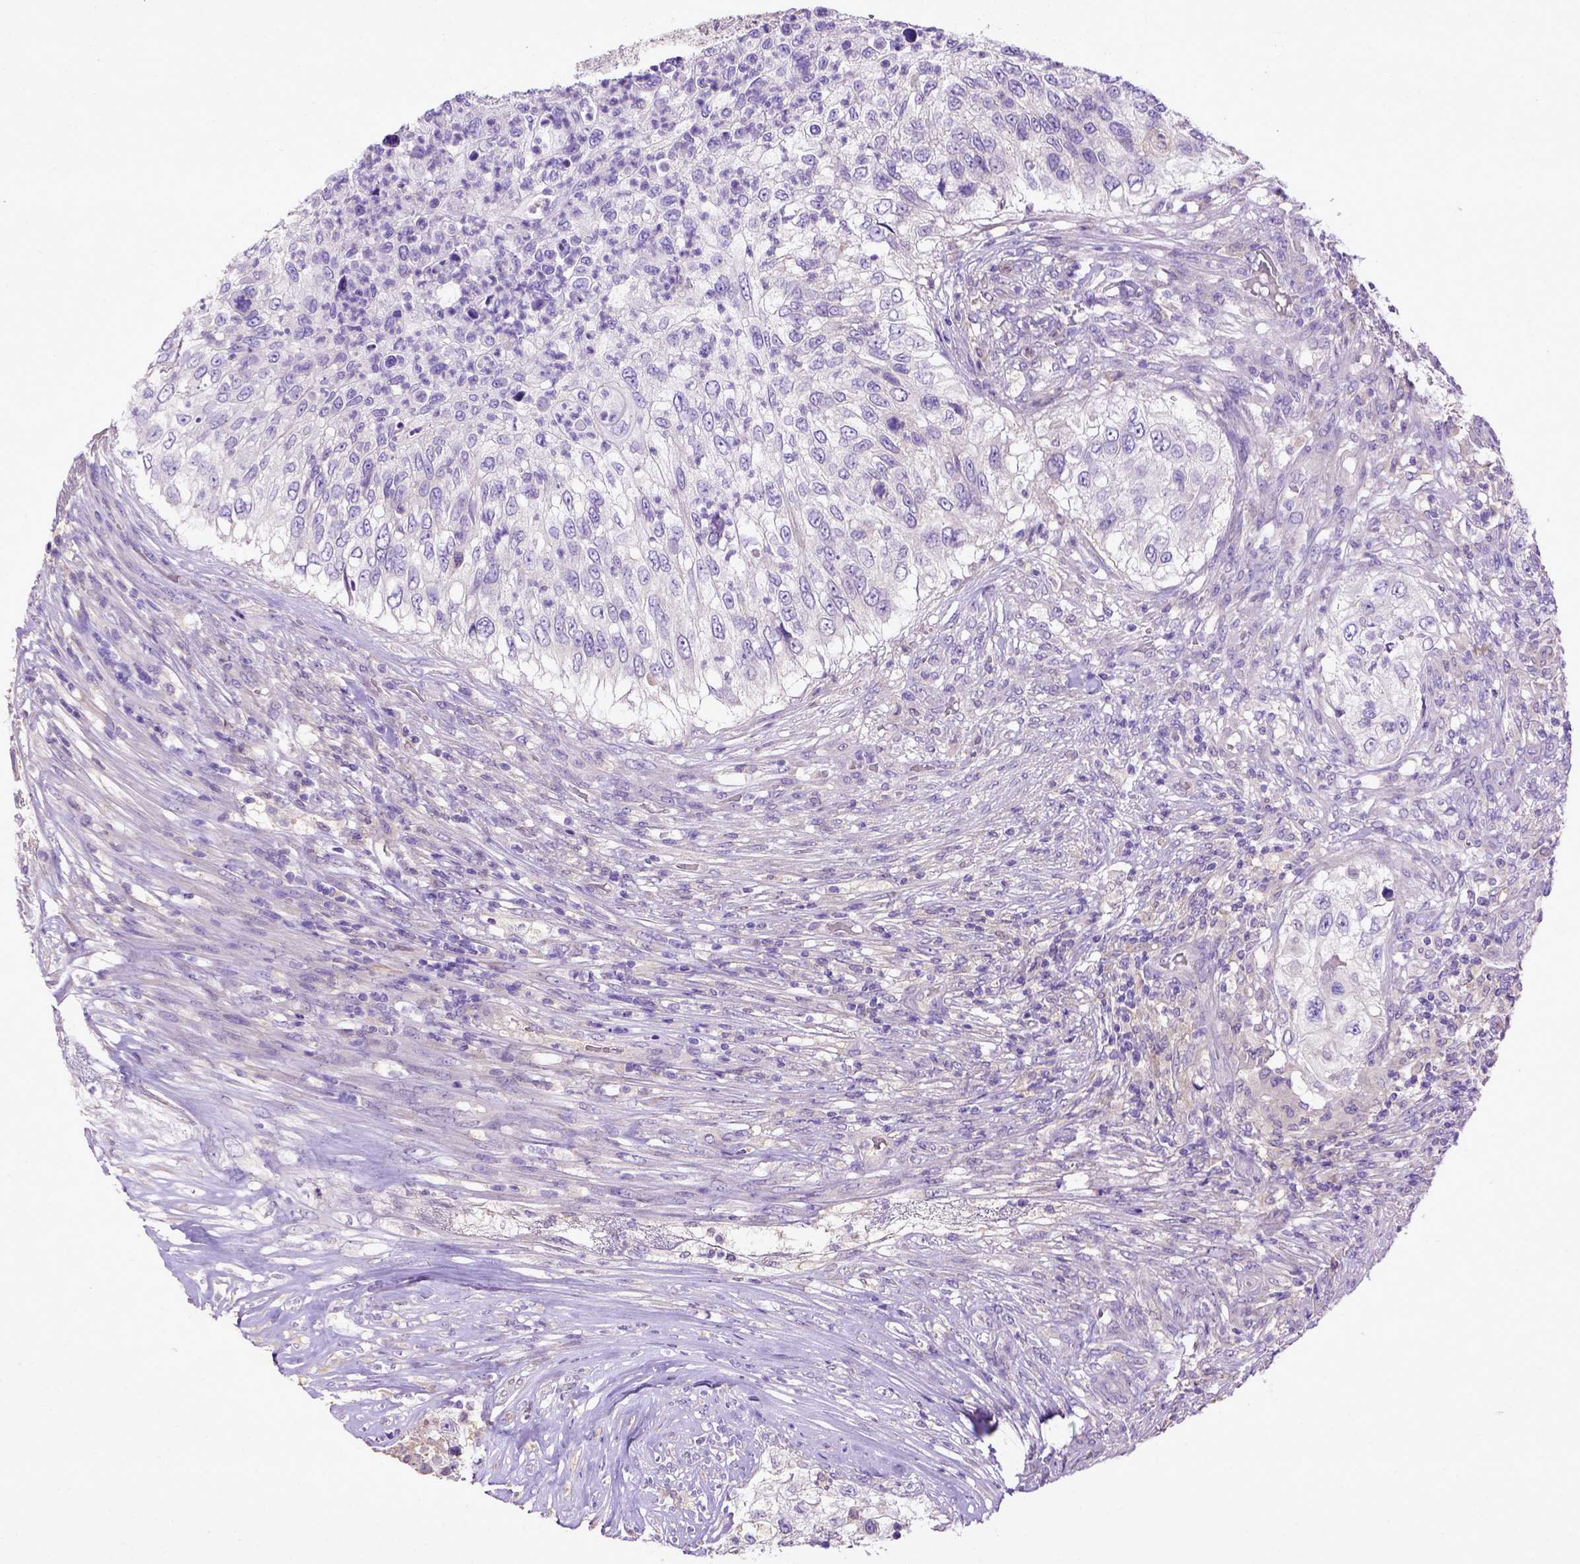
{"staining": {"intensity": "negative", "quantity": "none", "location": "none"}, "tissue": "urothelial cancer", "cell_type": "Tumor cells", "image_type": "cancer", "snomed": [{"axis": "morphology", "description": "Urothelial carcinoma, High grade"}, {"axis": "topography", "description": "Urinary bladder"}], "caption": "There is no significant expression in tumor cells of urothelial cancer.", "gene": "DEPDC1B", "patient": {"sex": "female", "age": 60}}